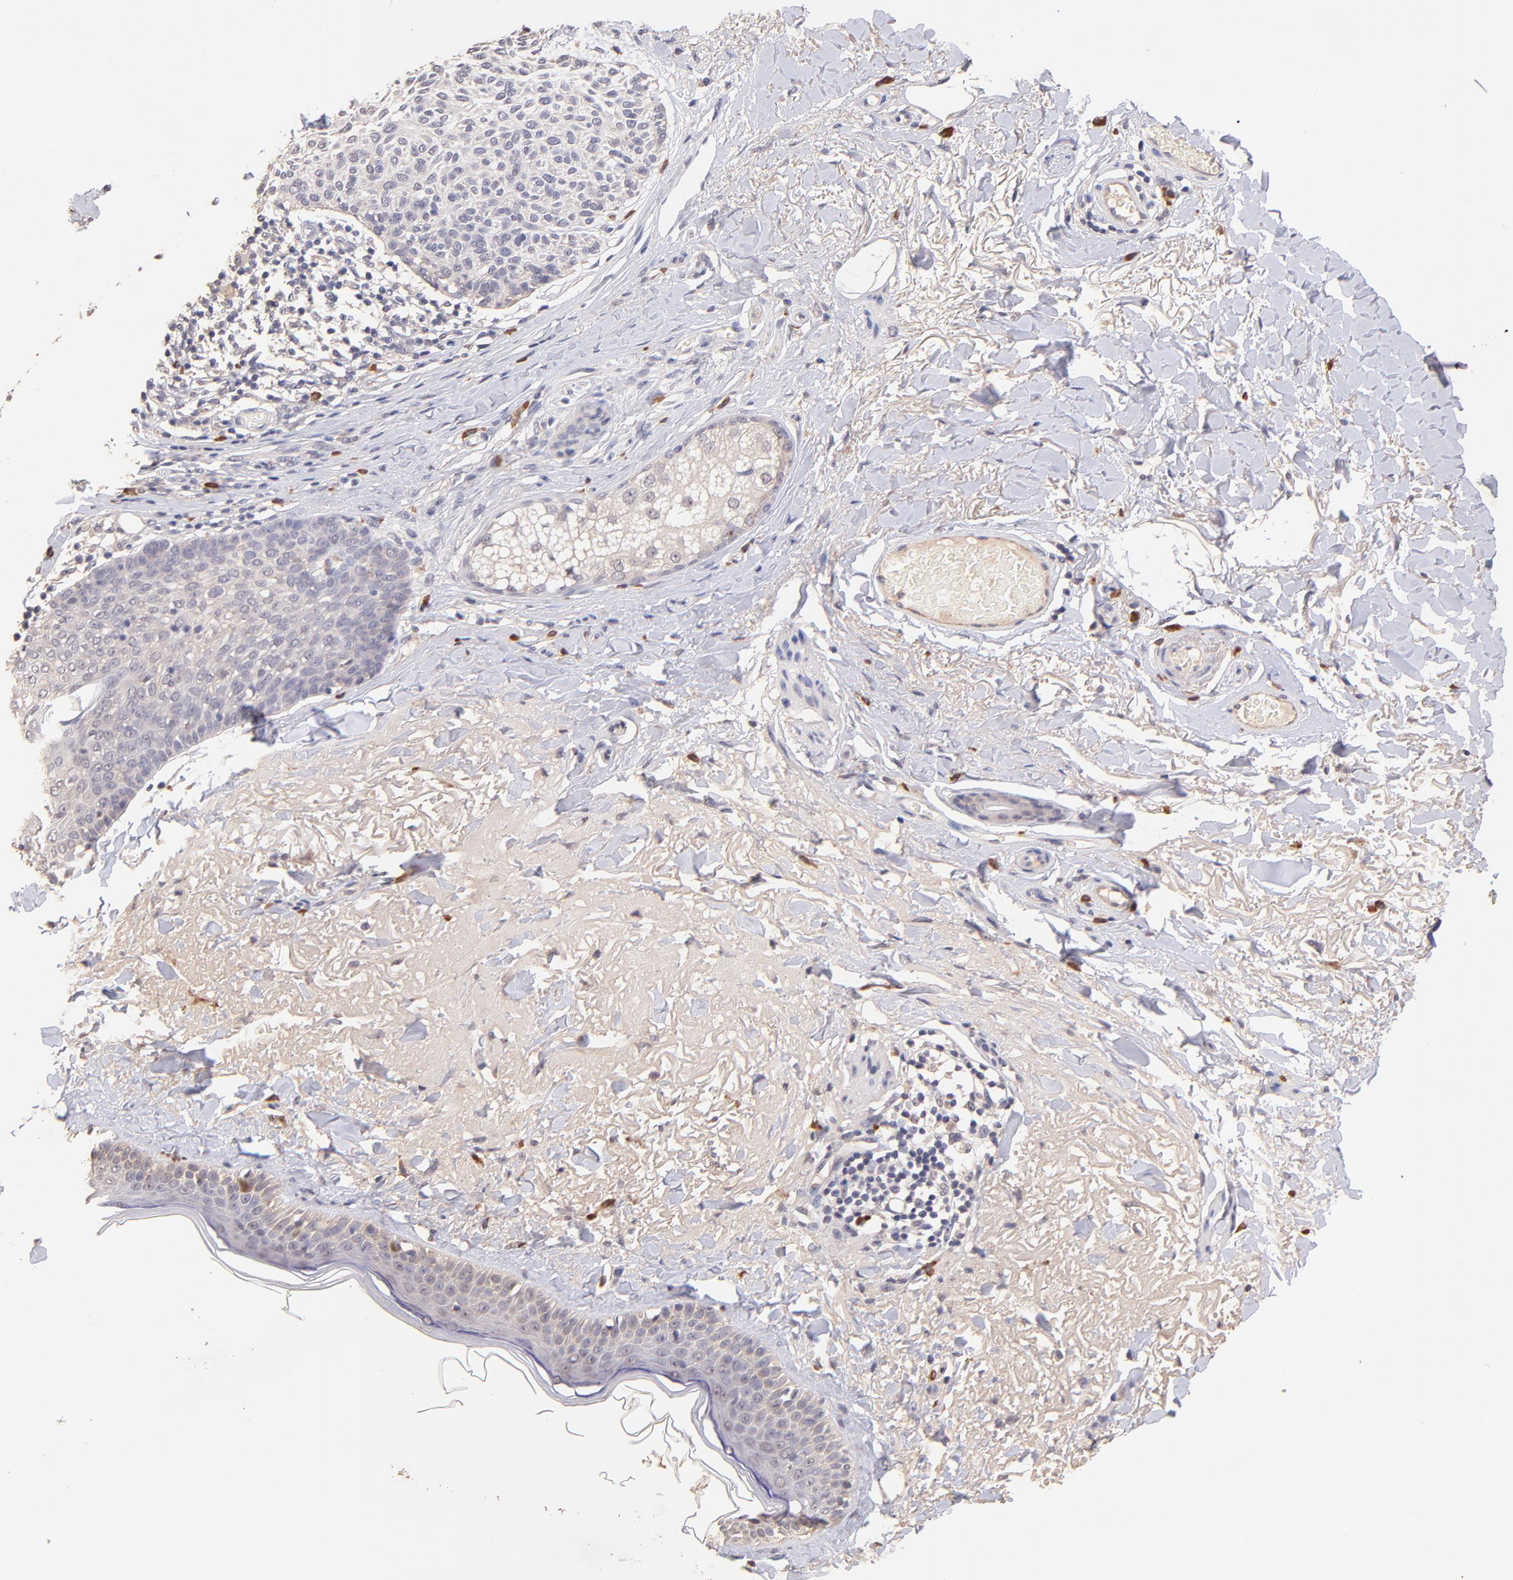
{"staining": {"intensity": "negative", "quantity": "none", "location": "none"}, "tissue": "skin cancer", "cell_type": "Tumor cells", "image_type": "cancer", "snomed": [{"axis": "morphology", "description": "Normal tissue, NOS"}, {"axis": "morphology", "description": "Basal cell carcinoma"}, {"axis": "topography", "description": "Skin"}], "caption": "Tumor cells are negative for brown protein staining in skin cancer (basal cell carcinoma).", "gene": "RNASEL", "patient": {"sex": "female", "age": 70}}